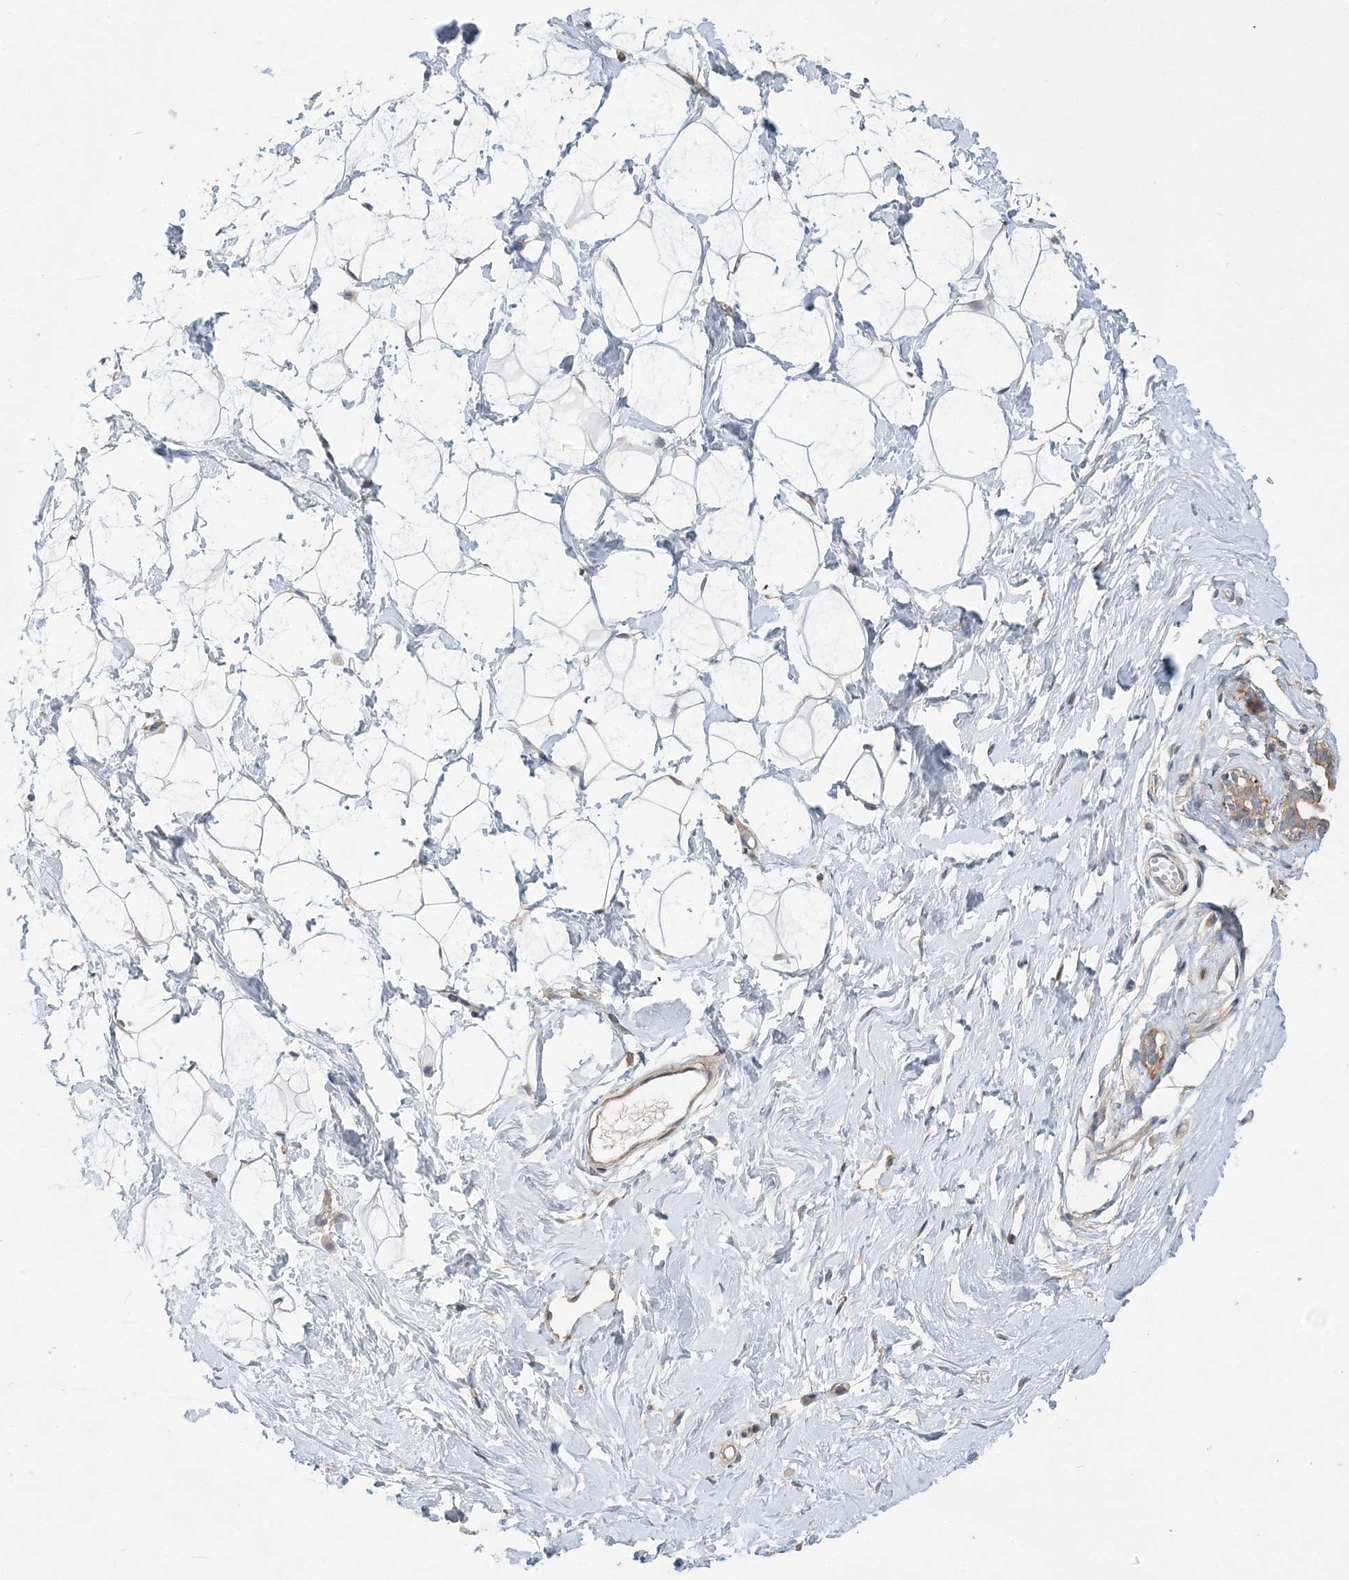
{"staining": {"intensity": "negative", "quantity": "none", "location": "none"}, "tissue": "breast", "cell_type": "Adipocytes", "image_type": "normal", "snomed": [{"axis": "morphology", "description": "Normal tissue, NOS"}, {"axis": "morphology", "description": "Adenoma, NOS"}, {"axis": "topography", "description": "Breast"}], "caption": "Micrograph shows no significant protein positivity in adipocytes of benign breast. (DAB IHC with hematoxylin counter stain).", "gene": "MAP4K5", "patient": {"sex": "female", "age": 23}}